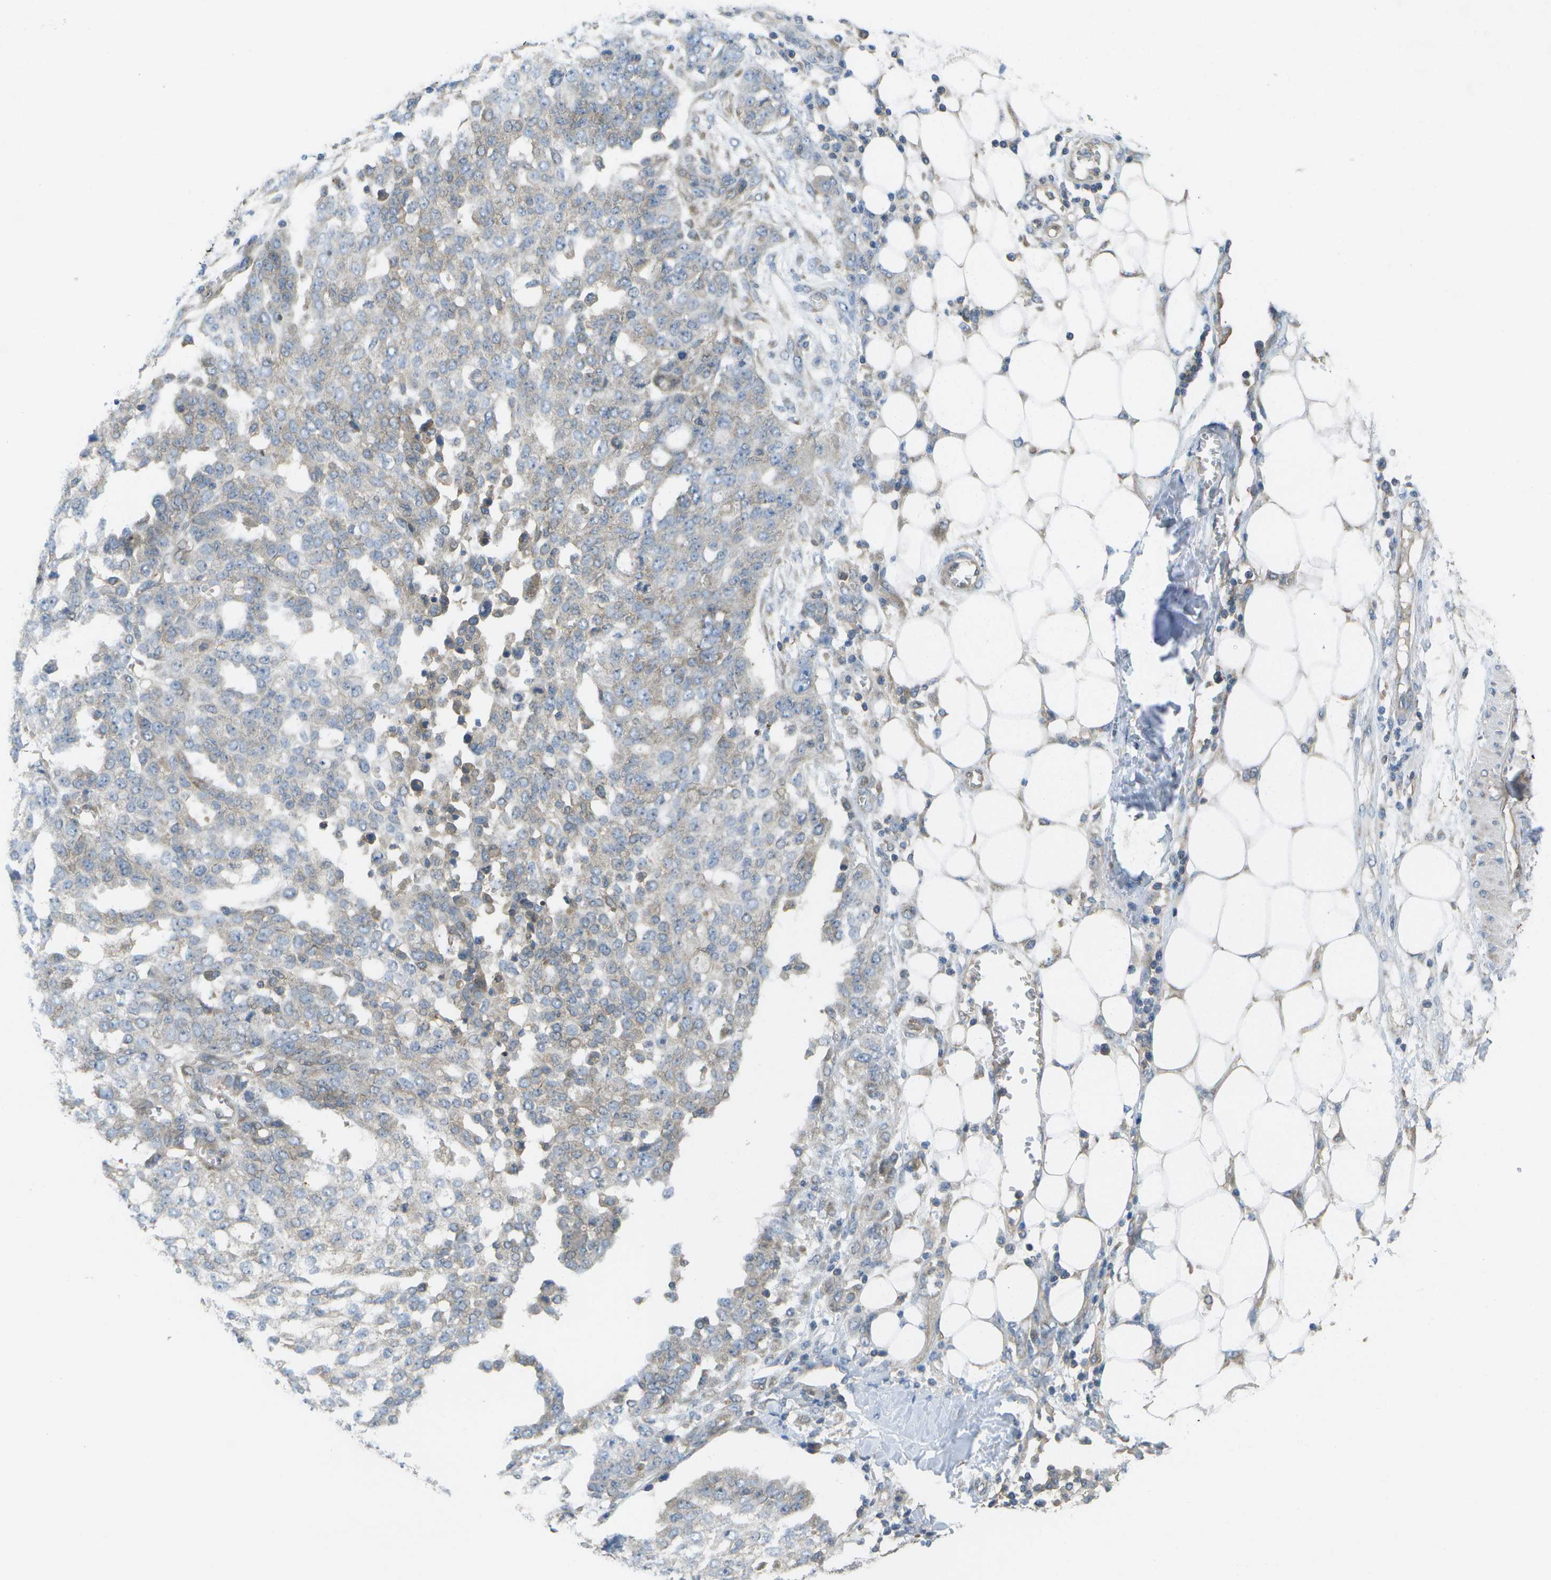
{"staining": {"intensity": "weak", "quantity": "<25%", "location": "cytoplasmic/membranous"}, "tissue": "ovarian cancer", "cell_type": "Tumor cells", "image_type": "cancer", "snomed": [{"axis": "morphology", "description": "Cystadenocarcinoma, serous, NOS"}, {"axis": "topography", "description": "Soft tissue"}, {"axis": "topography", "description": "Ovary"}], "caption": "The photomicrograph shows no staining of tumor cells in ovarian serous cystadenocarcinoma.", "gene": "DPM3", "patient": {"sex": "female", "age": 57}}